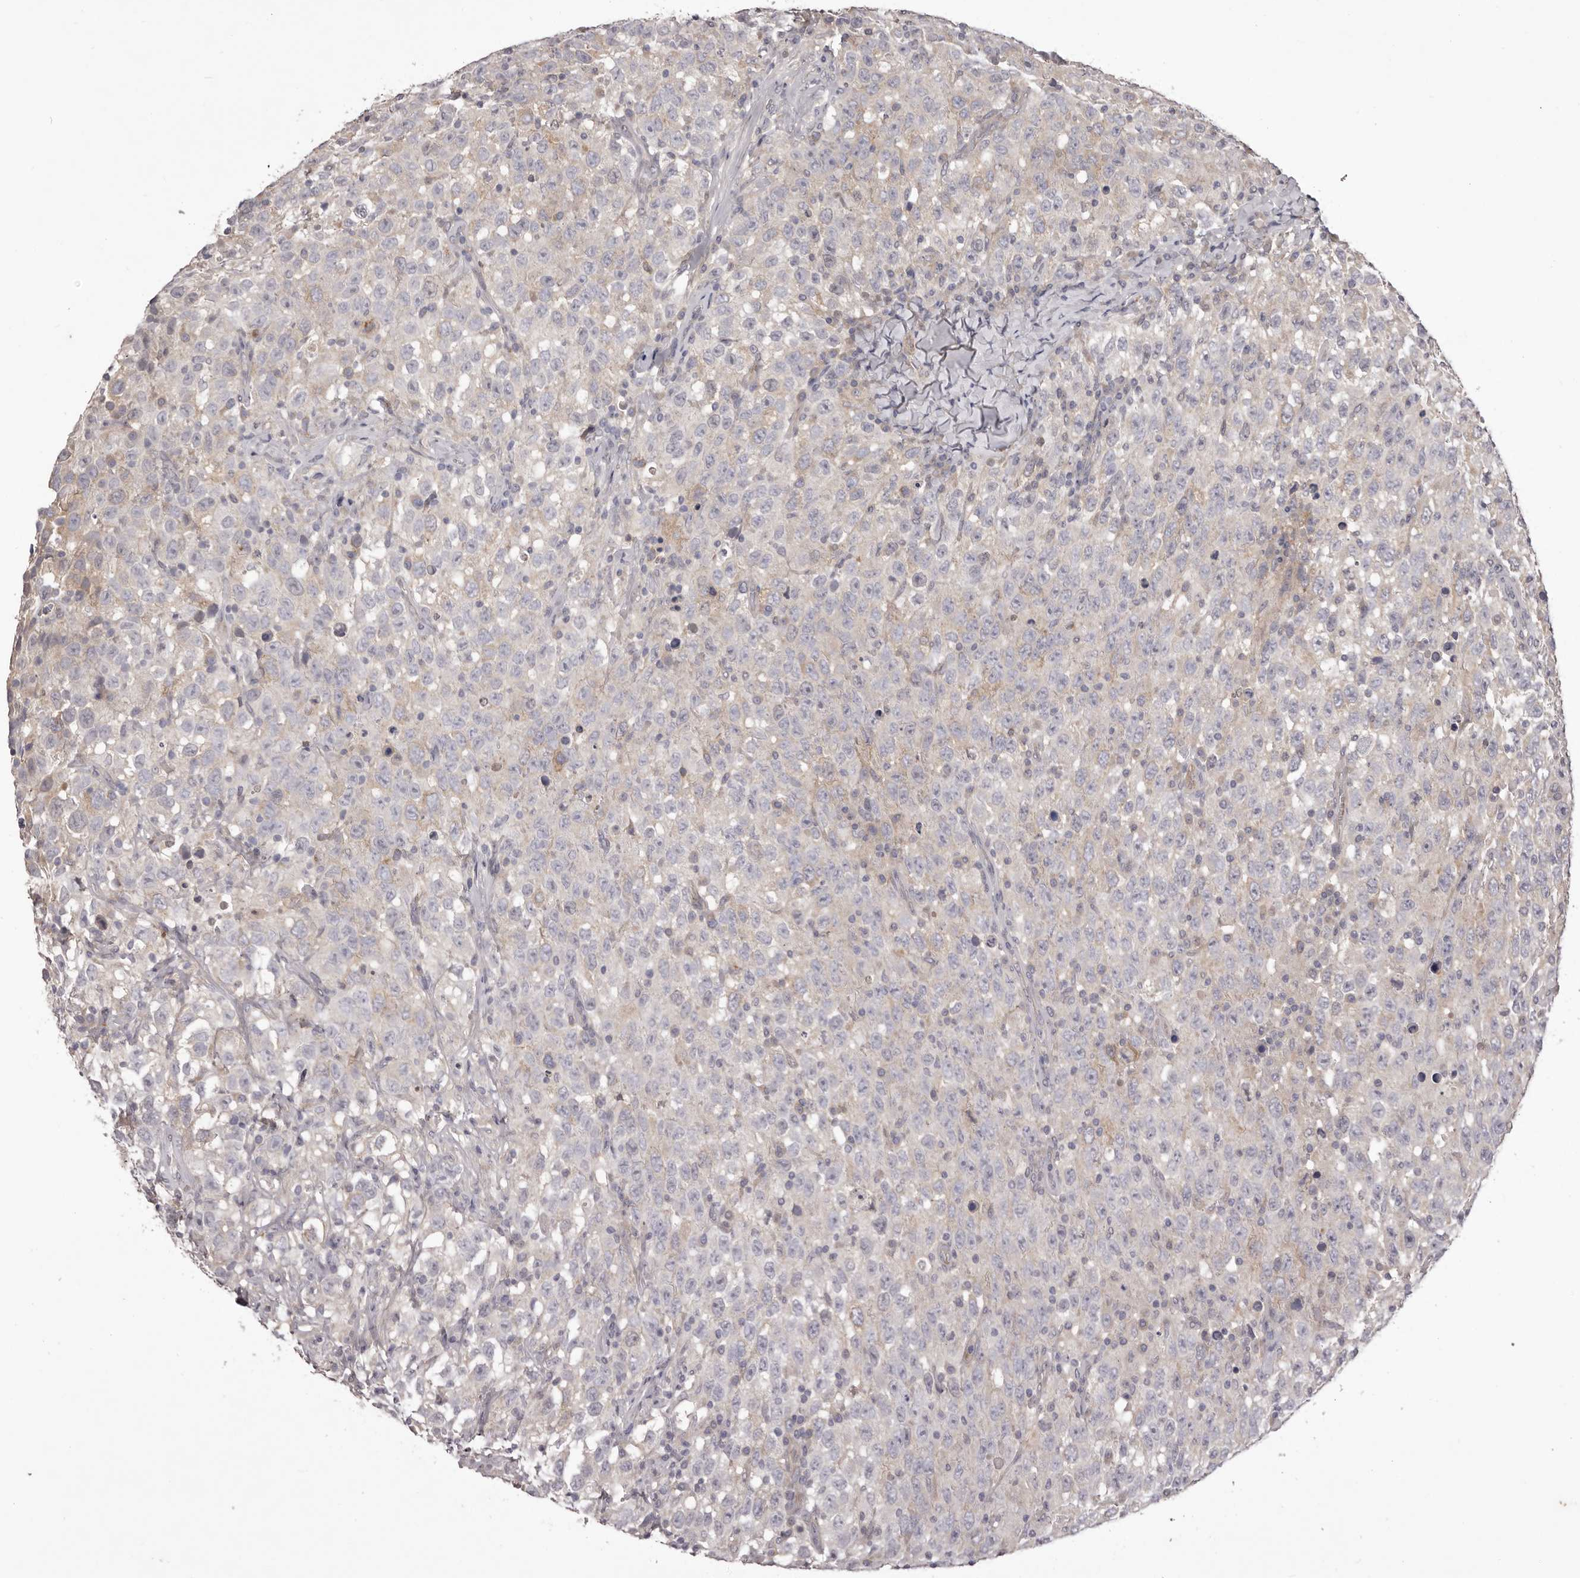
{"staining": {"intensity": "negative", "quantity": "none", "location": "none"}, "tissue": "testis cancer", "cell_type": "Tumor cells", "image_type": "cancer", "snomed": [{"axis": "morphology", "description": "Seminoma, NOS"}, {"axis": "topography", "description": "Testis"}], "caption": "Tumor cells are negative for brown protein staining in testis seminoma. (DAB immunohistochemistry (IHC) with hematoxylin counter stain).", "gene": "PNRC1", "patient": {"sex": "male", "age": 41}}